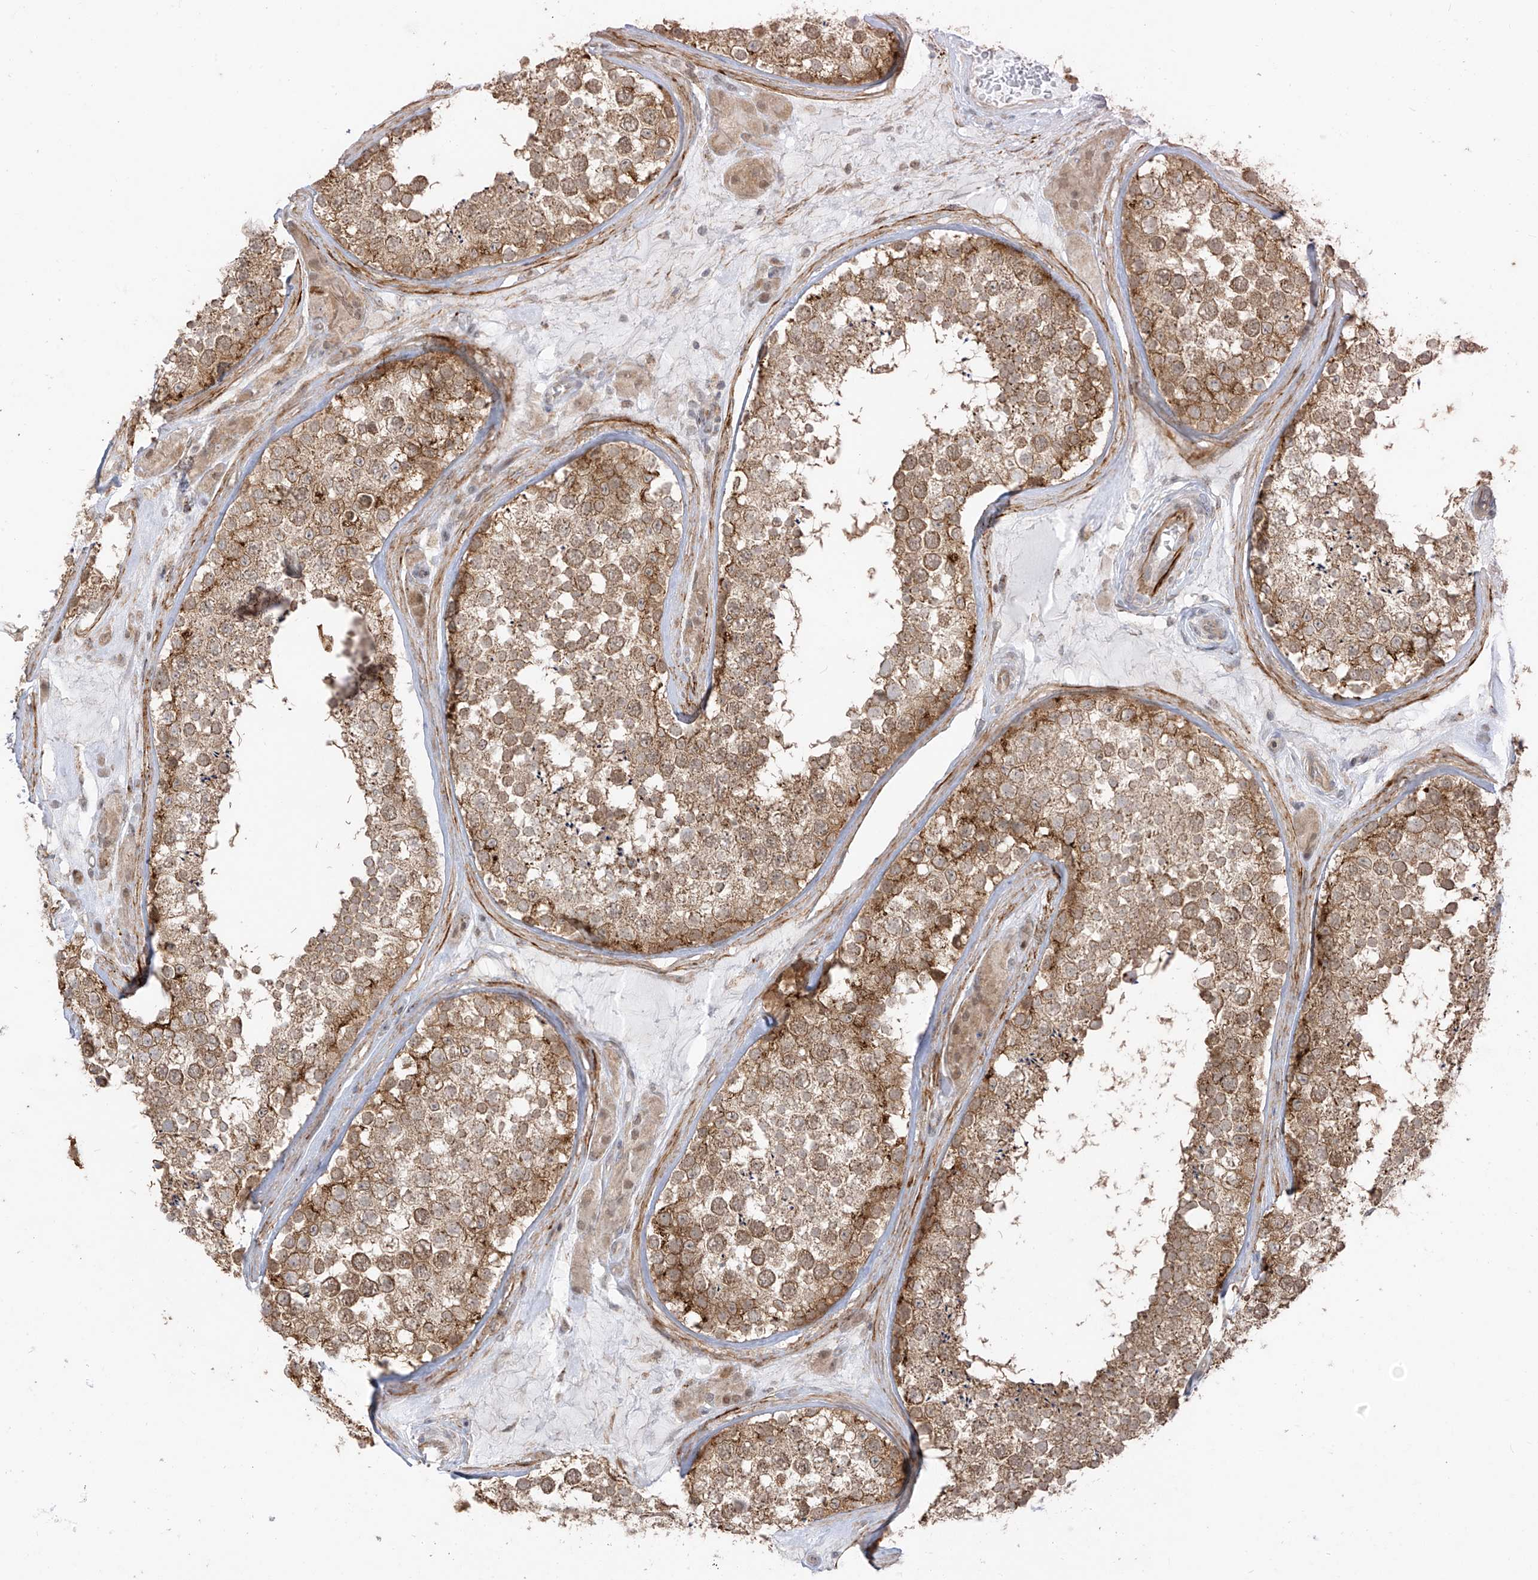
{"staining": {"intensity": "moderate", "quantity": ">75%", "location": "cytoplasmic/membranous"}, "tissue": "testis", "cell_type": "Cells in seminiferous ducts", "image_type": "normal", "snomed": [{"axis": "morphology", "description": "Normal tissue, NOS"}, {"axis": "topography", "description": "Testis"}], "caption": "Moderate cytoplasmic/membranous positivity for a protein is seen in about >75% of cells in seminiferous ducts of unremarkable testis using IHC.", "gene": "PDE11A", "patient": {"sex": "male", "age": 46}}